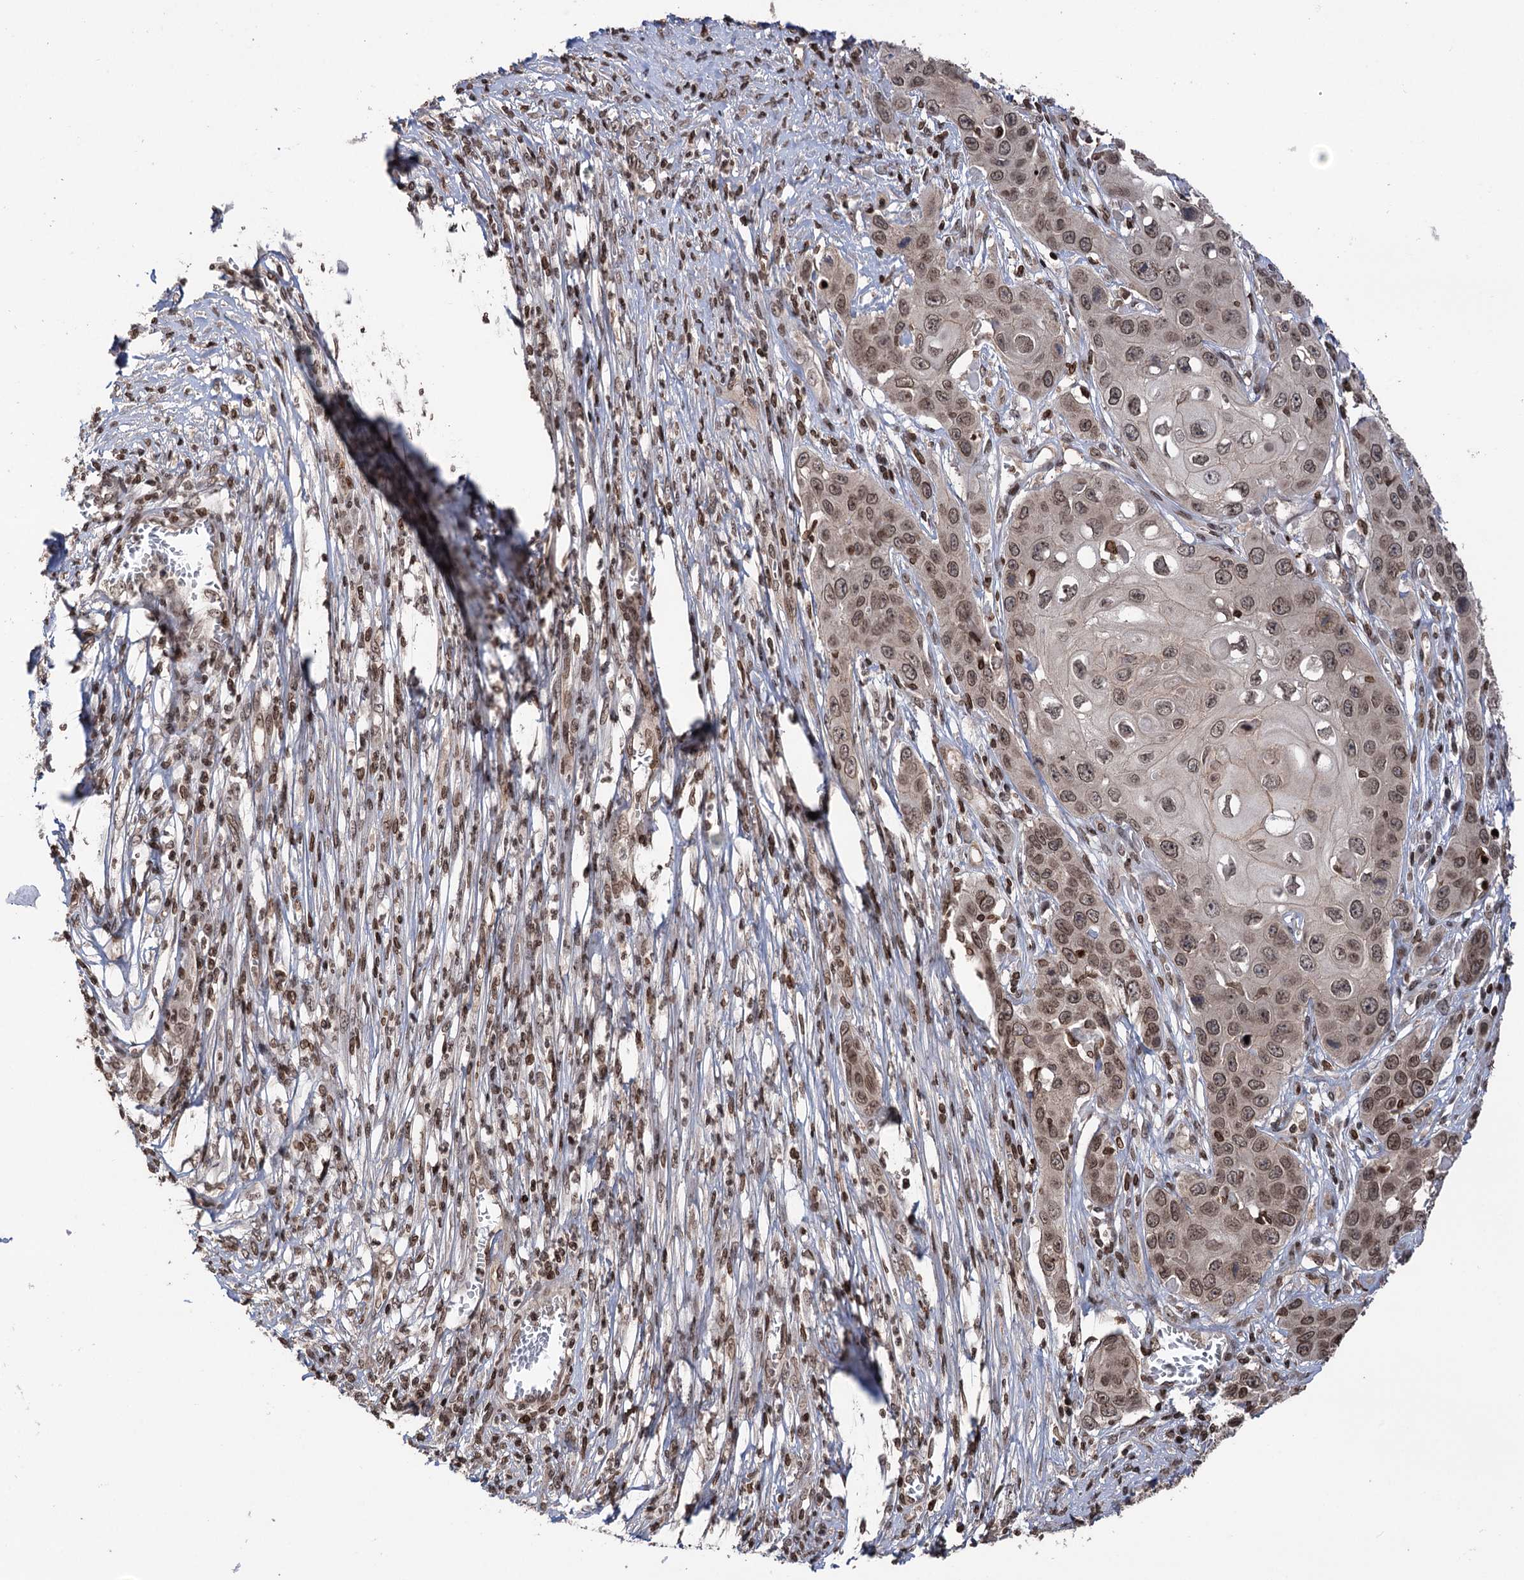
{"staining": {"intensity": "moderate", "quantity": ">75%", "location": "nuclear"}, "tissue": "skin cancer", "cell_type": "Tumor cells", "image_type": "cancer", "snomed": [{"axis": "morphology", "description": "Squamous cell carcinoma, NOS"}, {"axis": "topography", "description": "Skin"}], "caption": "High-power microscopy captured an immunohistochemistry (IHC) histopathology image of skin squamous cell carcinoma, revealing moderate nuclear positivity in approximately >75% of tumor cells.", "gene": "CCDC77", "patient": {"sex": "male", "age": 55}}